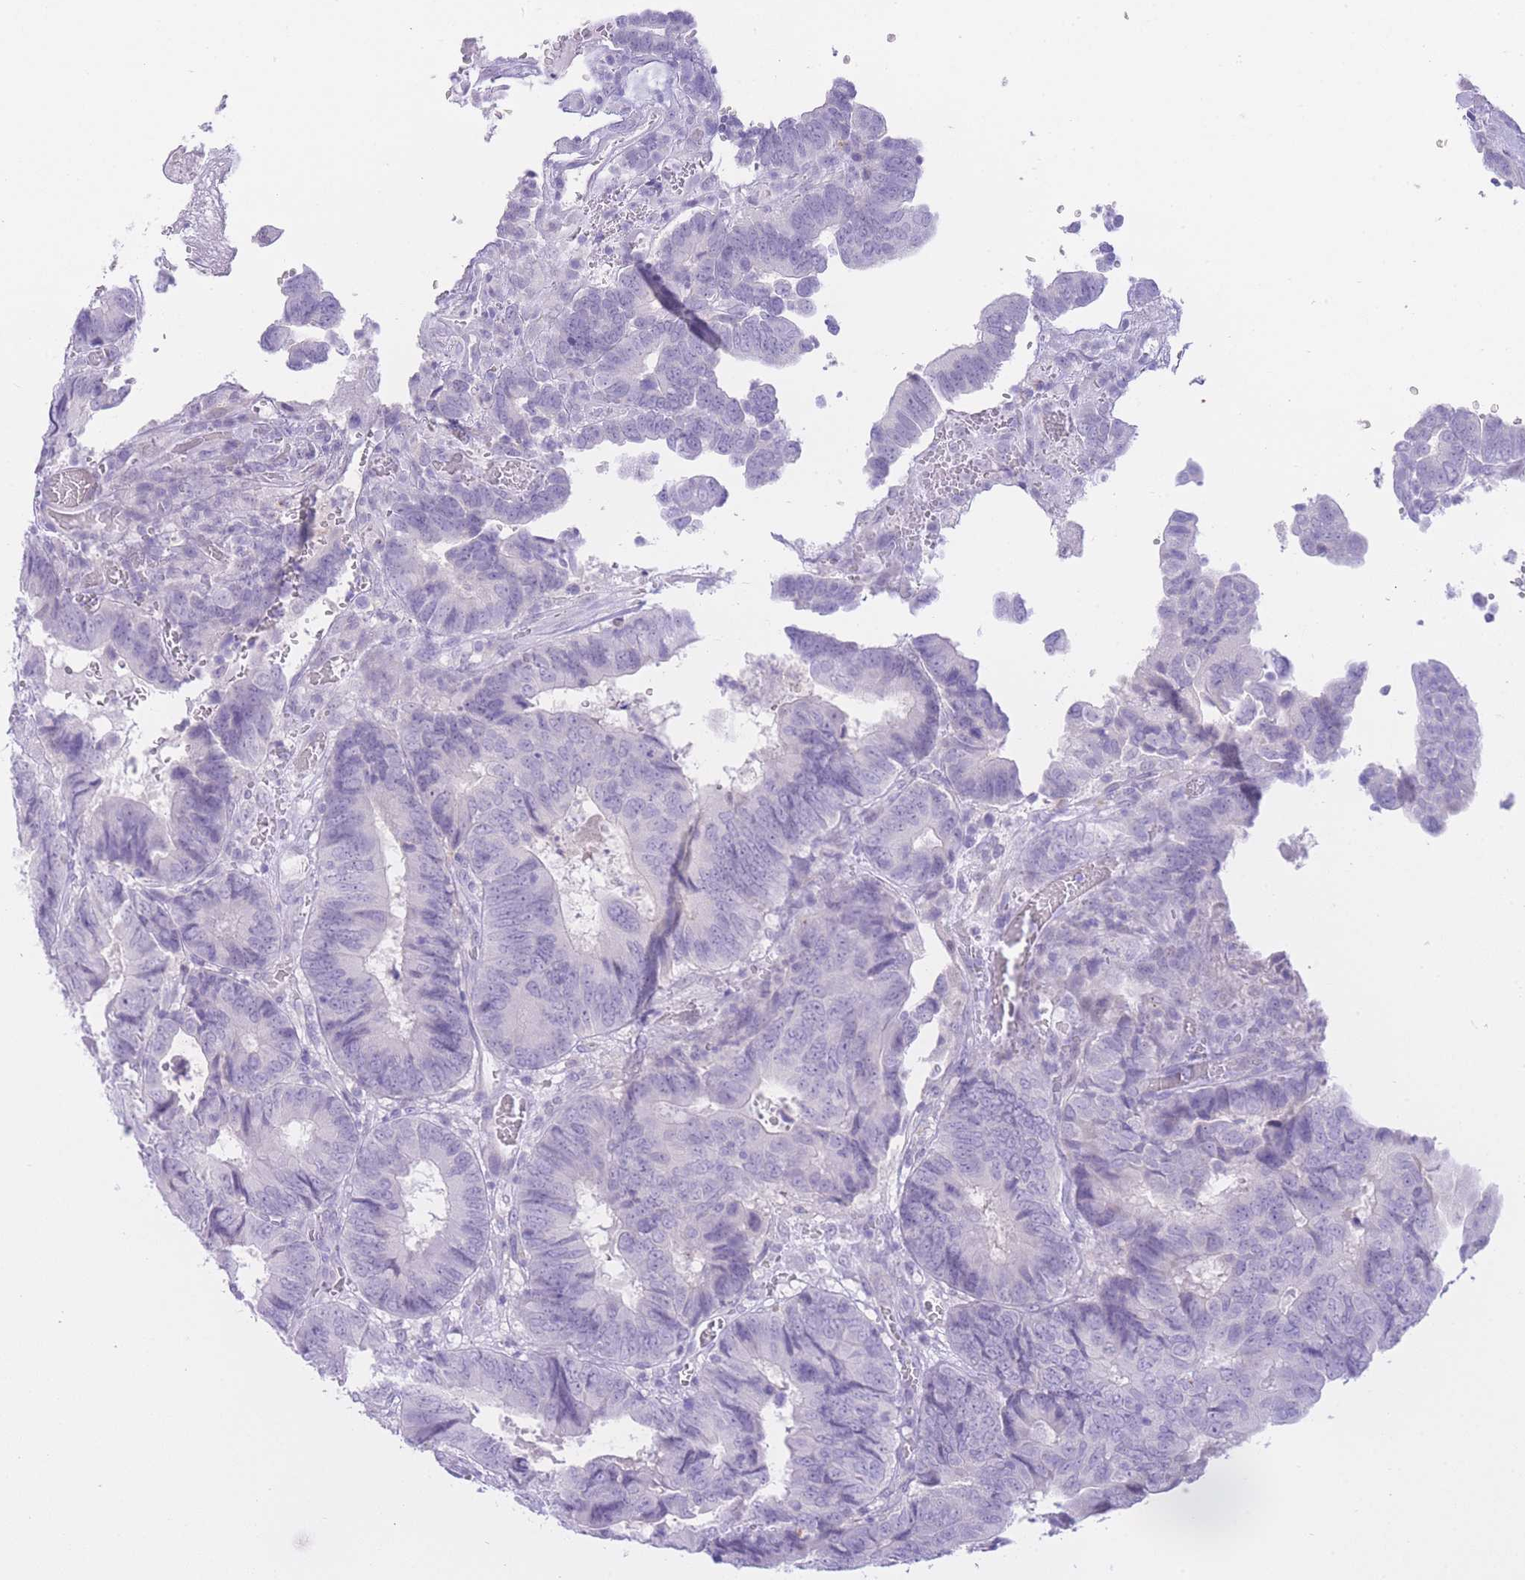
{"staining": {"intensity": "negative", "quantity": "none", "location": "none"}, "tissue": "colorectal cancer", "cell_type": "Tumor cells", "image_type": "cancer", "snomed": [{"axis": "morphology", "description": "Adenocarcinoma, NOS"}, {"axis": "topography", "description": "Colon"}], "caption": "Protein analysis of colorectal cancer (adenocarcinoma) shows no significant positivity in tumor cells. (Immunohistochemistry (ihc), brightfield microscopy, high magnification).", "gene": "ZNF212", "patient": {"sex": "male", "age": 85}}